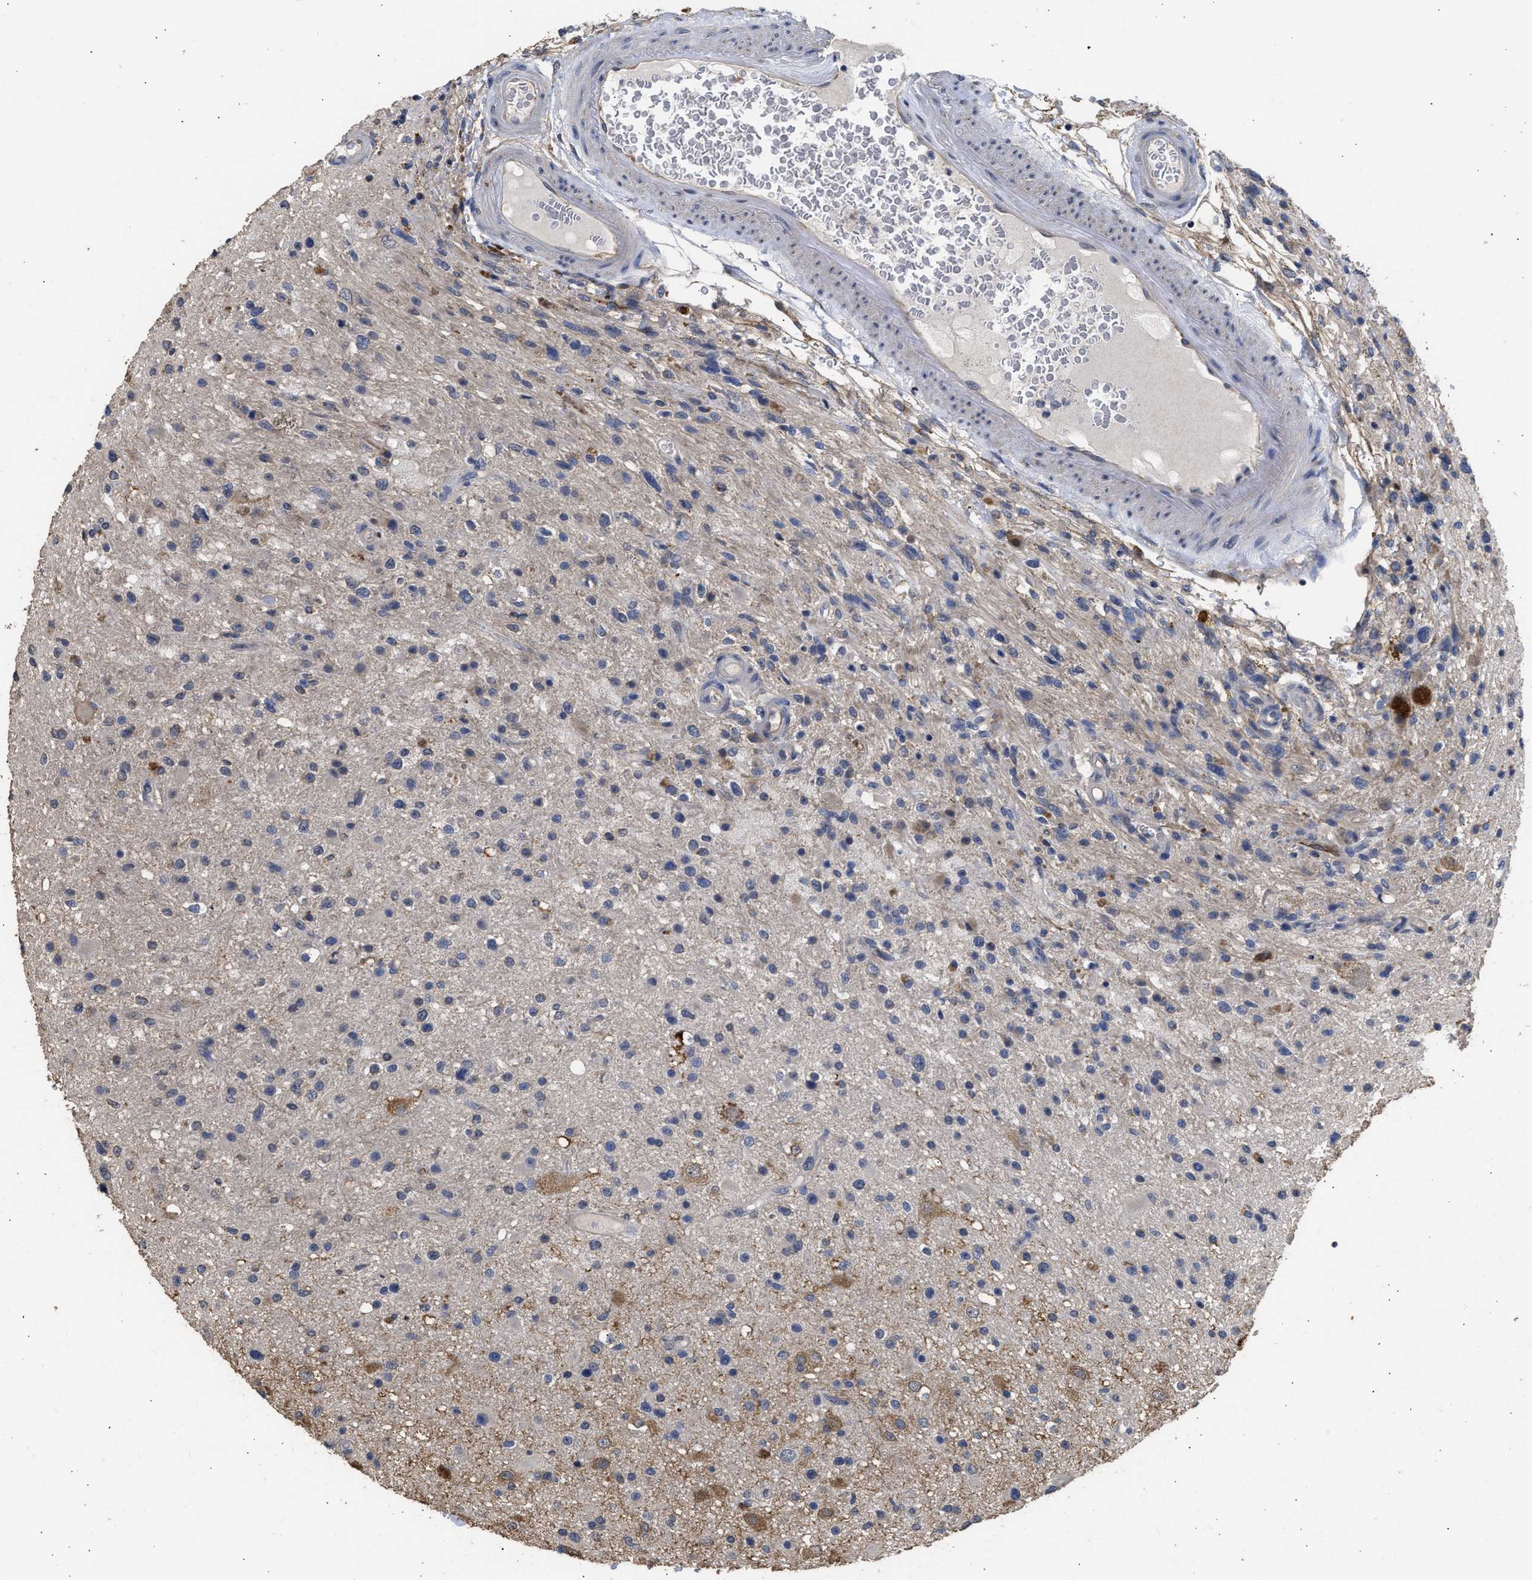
{"staining": {"intensity": "moderate", "quantity": "25%-75%", "location": "cytoplasmic/membranous"}, "tissue": "glioma", "cell_type": "Tumor cells", "image_type": "cancer", "snomed": [{"axis": "morphology", "description": "Glioma, malignant, High grade"}, {"axis": "topography", "description": "Brain"}], "caption": "About 25%-75% of tumor cells in human malignant high-grade glioma demonstrate moderate cytoplasmic/membranous protein expression as visualized by brown immunohistochemical staining.", "gene": "SPINT2", "patient": {"sex": "male", "age": 33}}